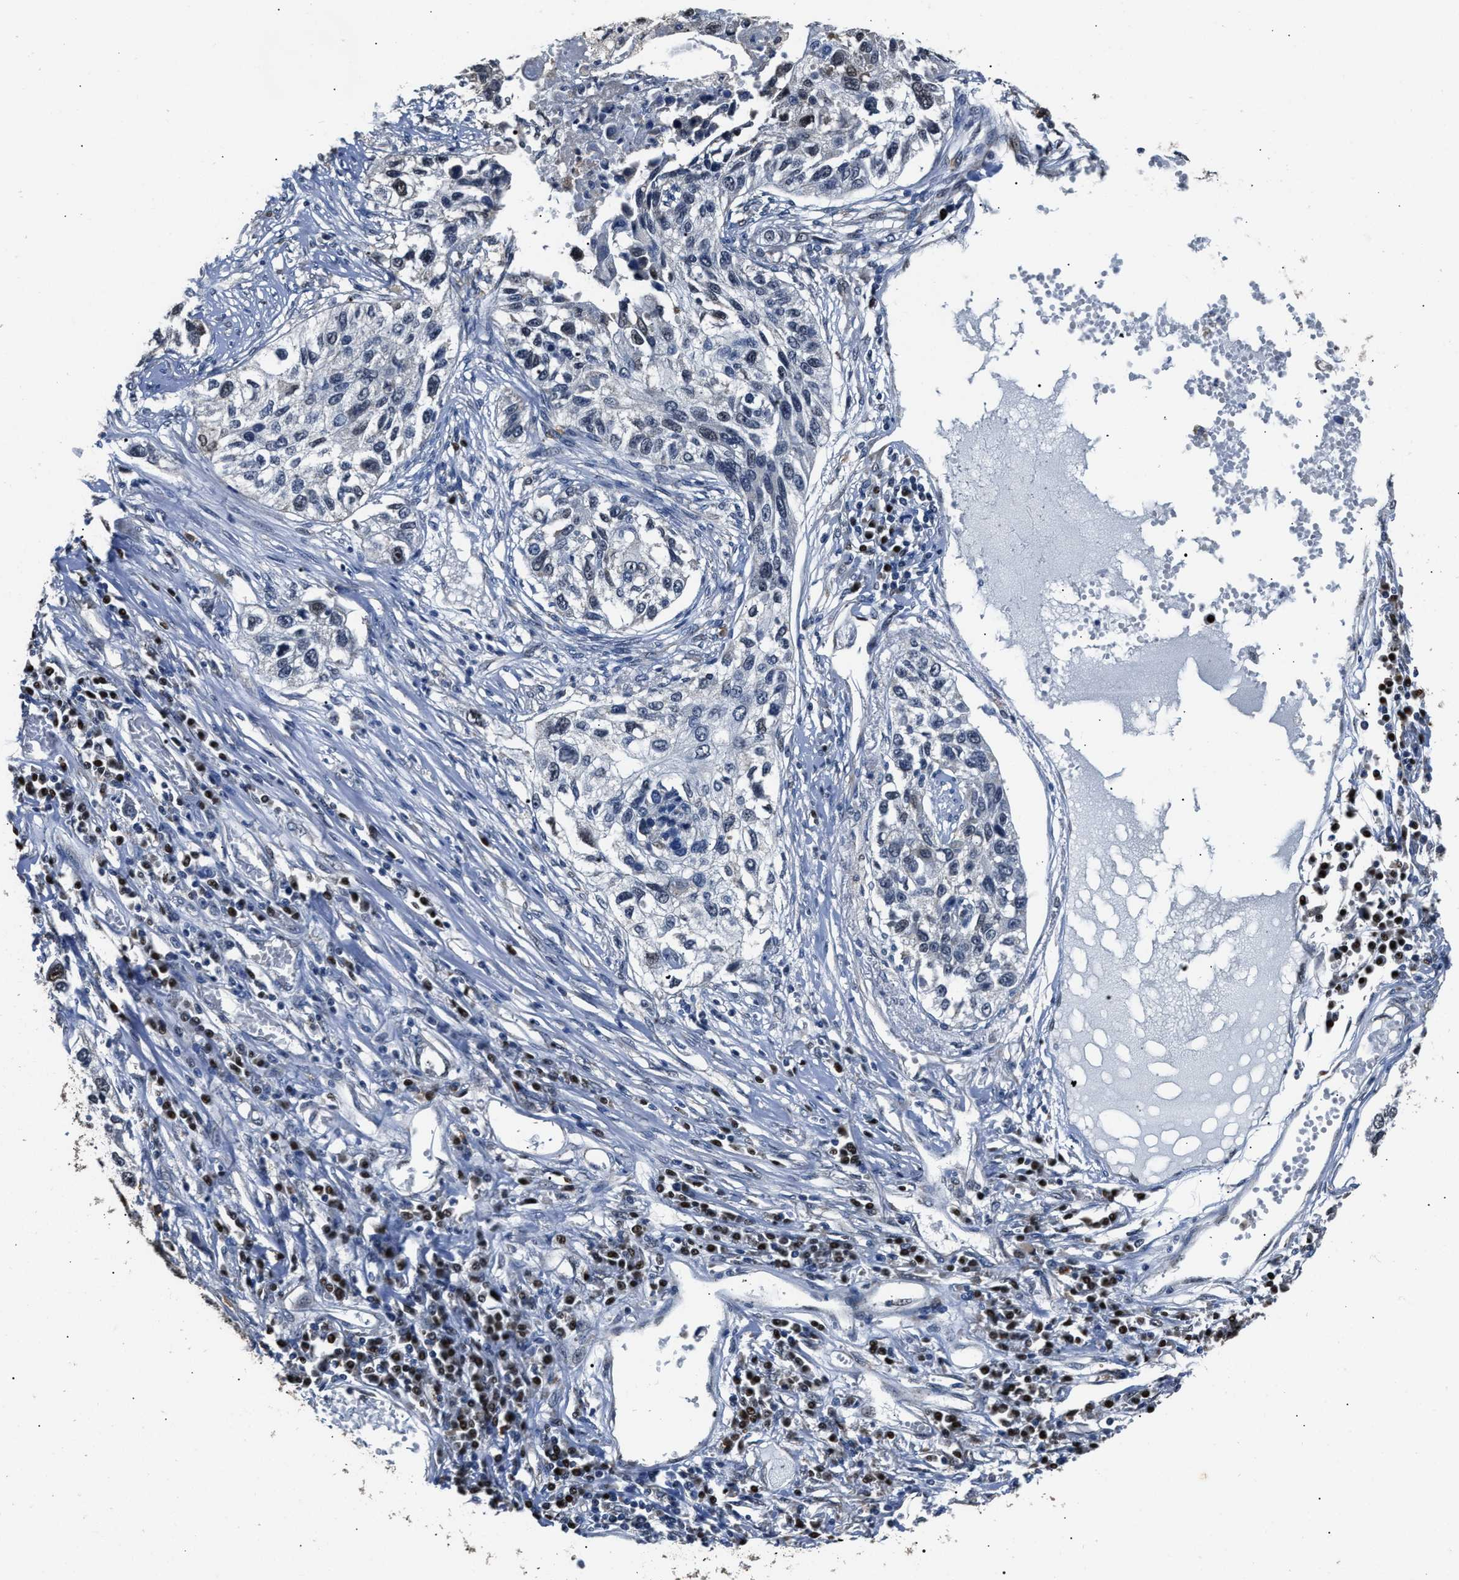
{"staining": {"intensity": "negative", "quantity": "none", "location": "none"}, "tissue": "lung cancer", "cell_type": "Tumor cells", "image_type": "cancer", "snomed": [{"axis": "morphology", "description": "Squamous cell carcinoma, NOS"}, {"axis": "topography", "description": "Lung"}], "caption": "Immunohistochemical staining of lung cancer (squamous cell carcinoma) reveals no significant positivity in tumor cells. The staining was performed using DAB (3,3'-diaminobenzidine) to visualize the protein expression in brown, while the nuclei were stained in blue with hematoxylin (Magnification: 20x).", "gene": "NSUN5", "patient": {"sex": "male", "age": 71}}